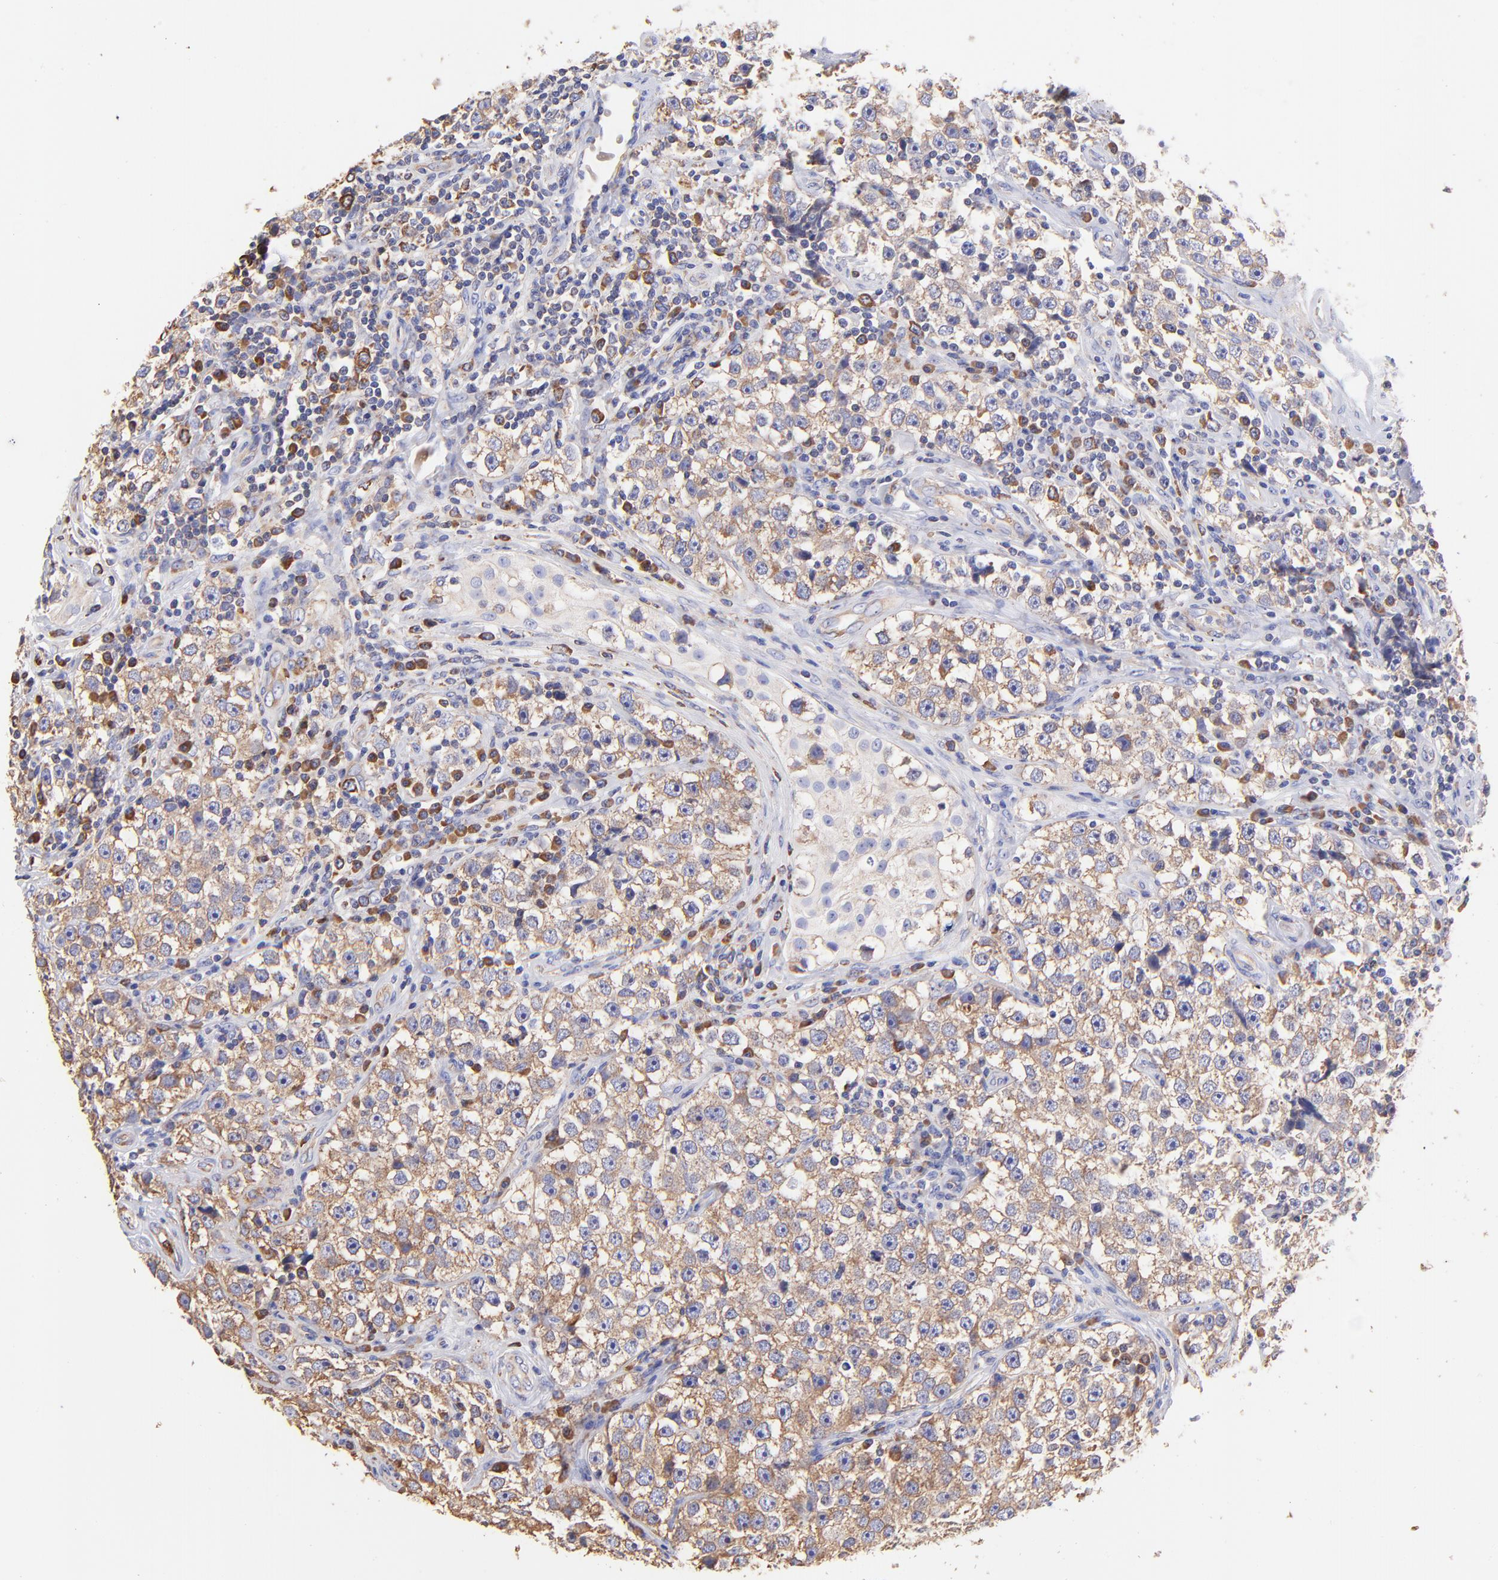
{"staining": {"intensity": "moderate", "quantity": ">75%", "location": "cytoplasmic/membranous"}, "tissue": "testis cancer", "cell_type": "Tumor cells", "image_type": "cancer", "snomed": [{"axis": "morphology", "description": "Seminoma, NOS"}, {"axis": "topography", "description": "Testis"}], "caption": "DAB (3,3'-diaminobenzidine) immunohistochemical staining of human testis cancer (seminoma) exhibits moderate cytoplasmic/membranous protein expression in about >75% of tumor cells.", "gene": "RPL30", "patient": {"sex": "male", "age": 32}}